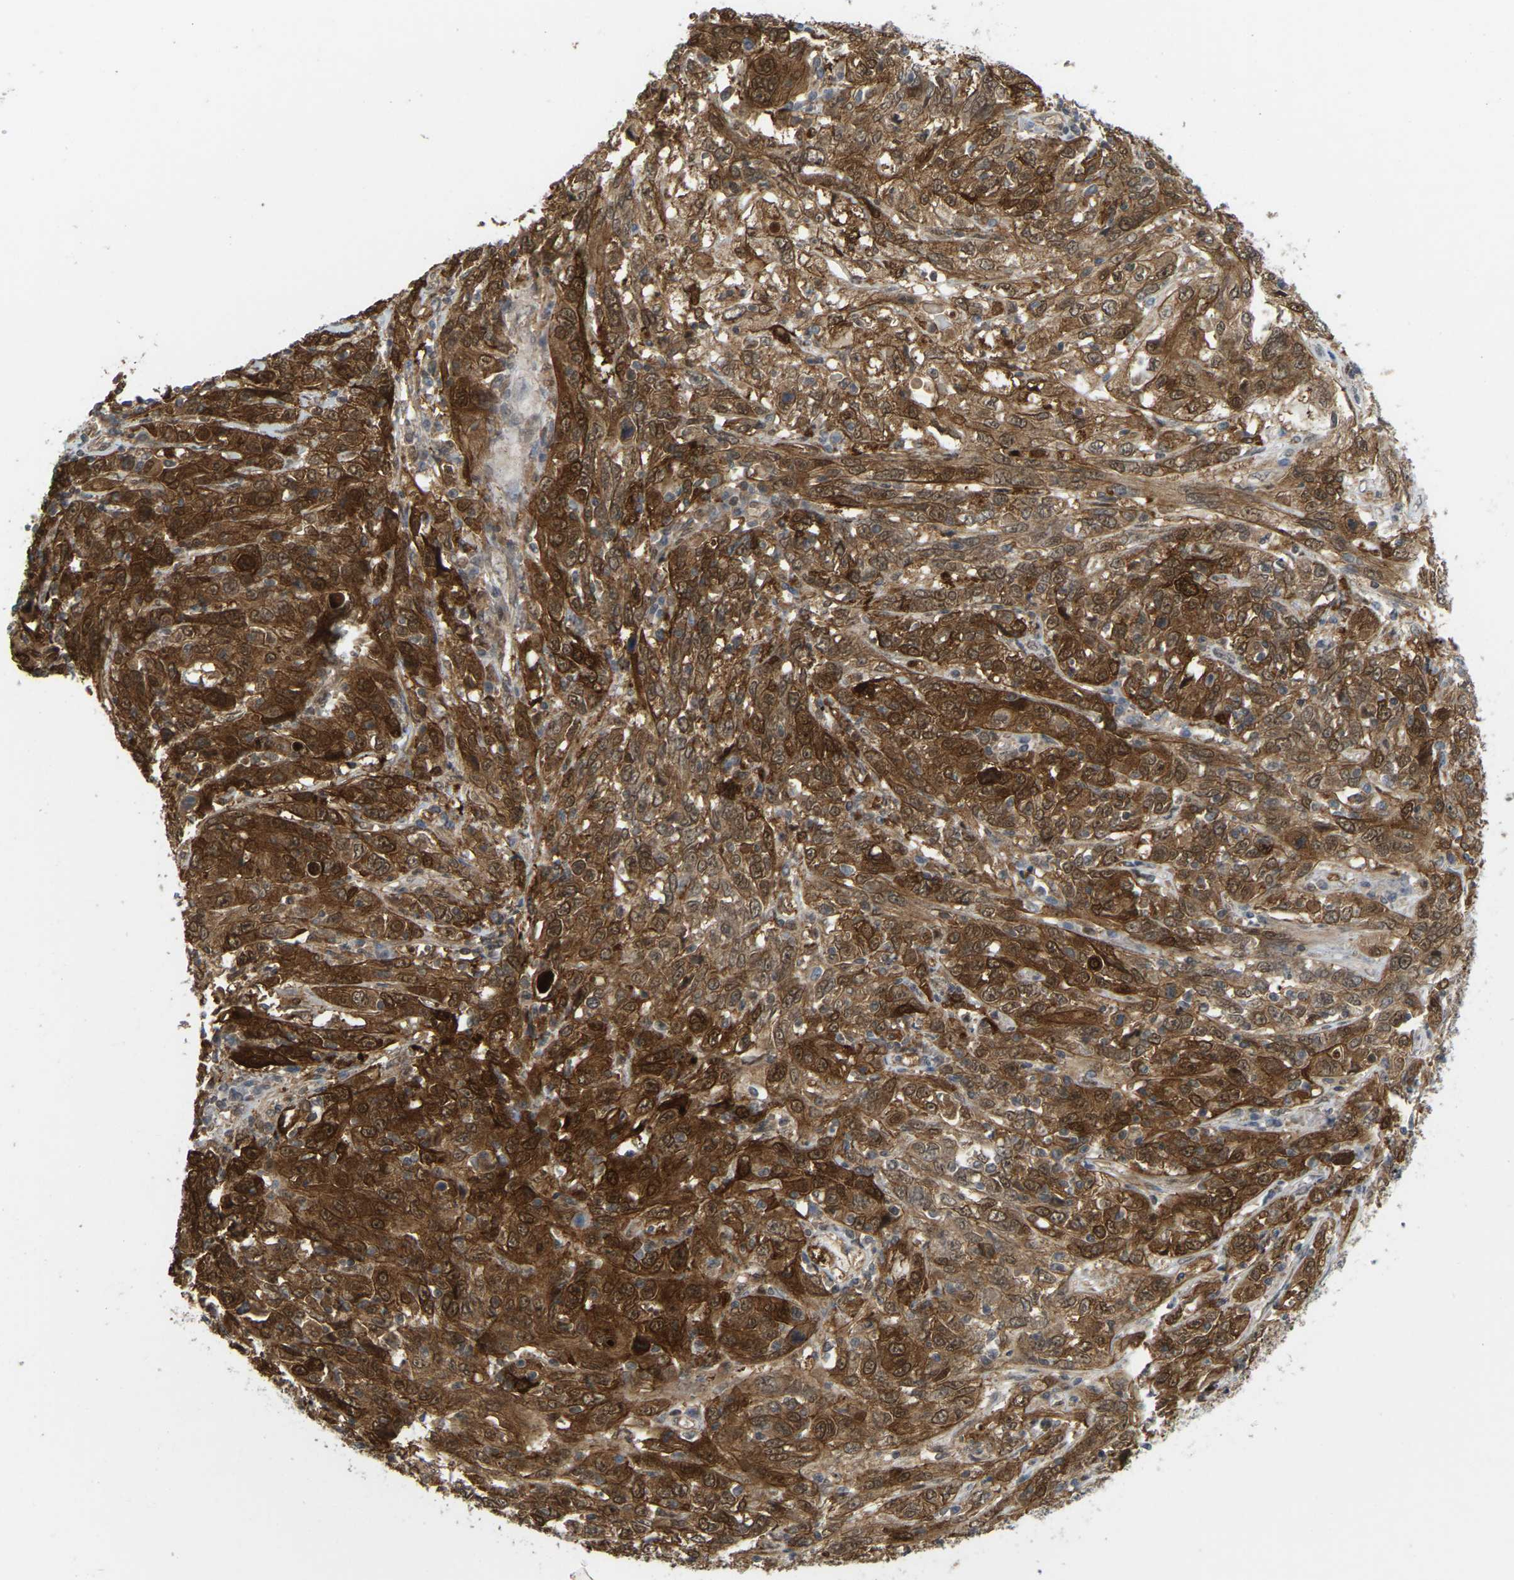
{"staining": {"intensity": "strong", "quantity": ">75%", "location": "cytoplasmic/membranous"}, "tissue": "cervical cancer", "cell_type": "Tumor cells", "image_type": "cancer", "snomed": [{"axis": "morphology", "description": "Squamous cell carcinoma, NOS"}, {"axis": "topography", "description": "Cervix"}], "caption": "Immunohistochemical staining of cervical cancer exhibits high levels of strong cytoplasmic/membranous protein expression in about >75% of tumor cells.", "gene": "SERPINB5", "patient": {"sex": "female", "age": 46}}